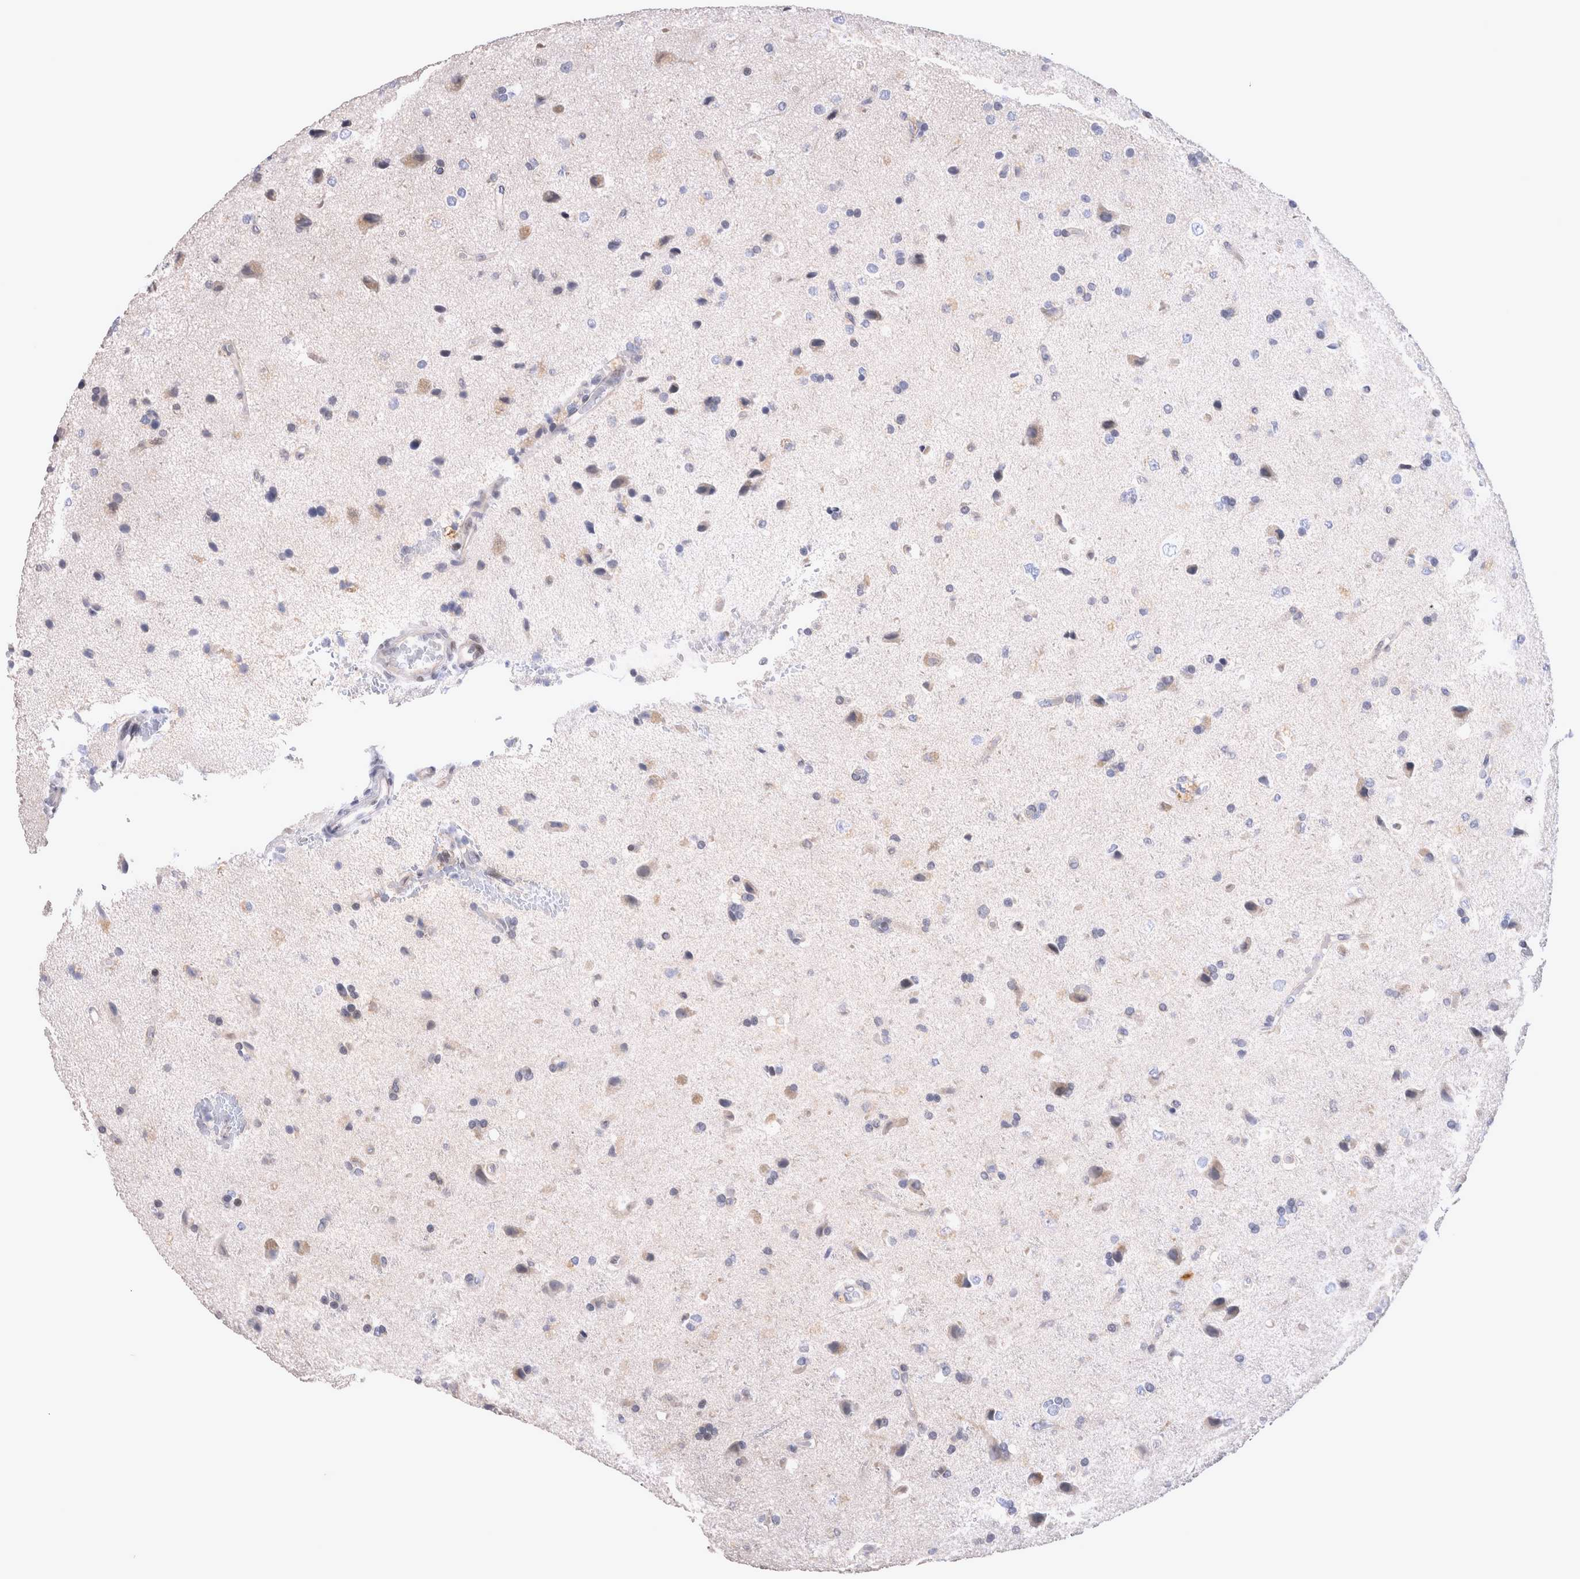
{"staining": {"intensity": "weak", "quantity": "<25%", "location": "cytoplasmic/membranous"}, "tissue": "glioma", "cell_type": "Tumor cells", "image_type": "cancer", "snomed": [{"axis": "morphology", "description": "Glioma, malignant, High grade"}, {"axis": "topography", "description": "Brain"}], "caption": "Immunohistochemistry (IHC) histopathology image of glioma stained for a protein (brown), which exhibits no expression in tumor cells.", "gene": "KIF18B", "patient": {"sex": "male", "age": 72}}